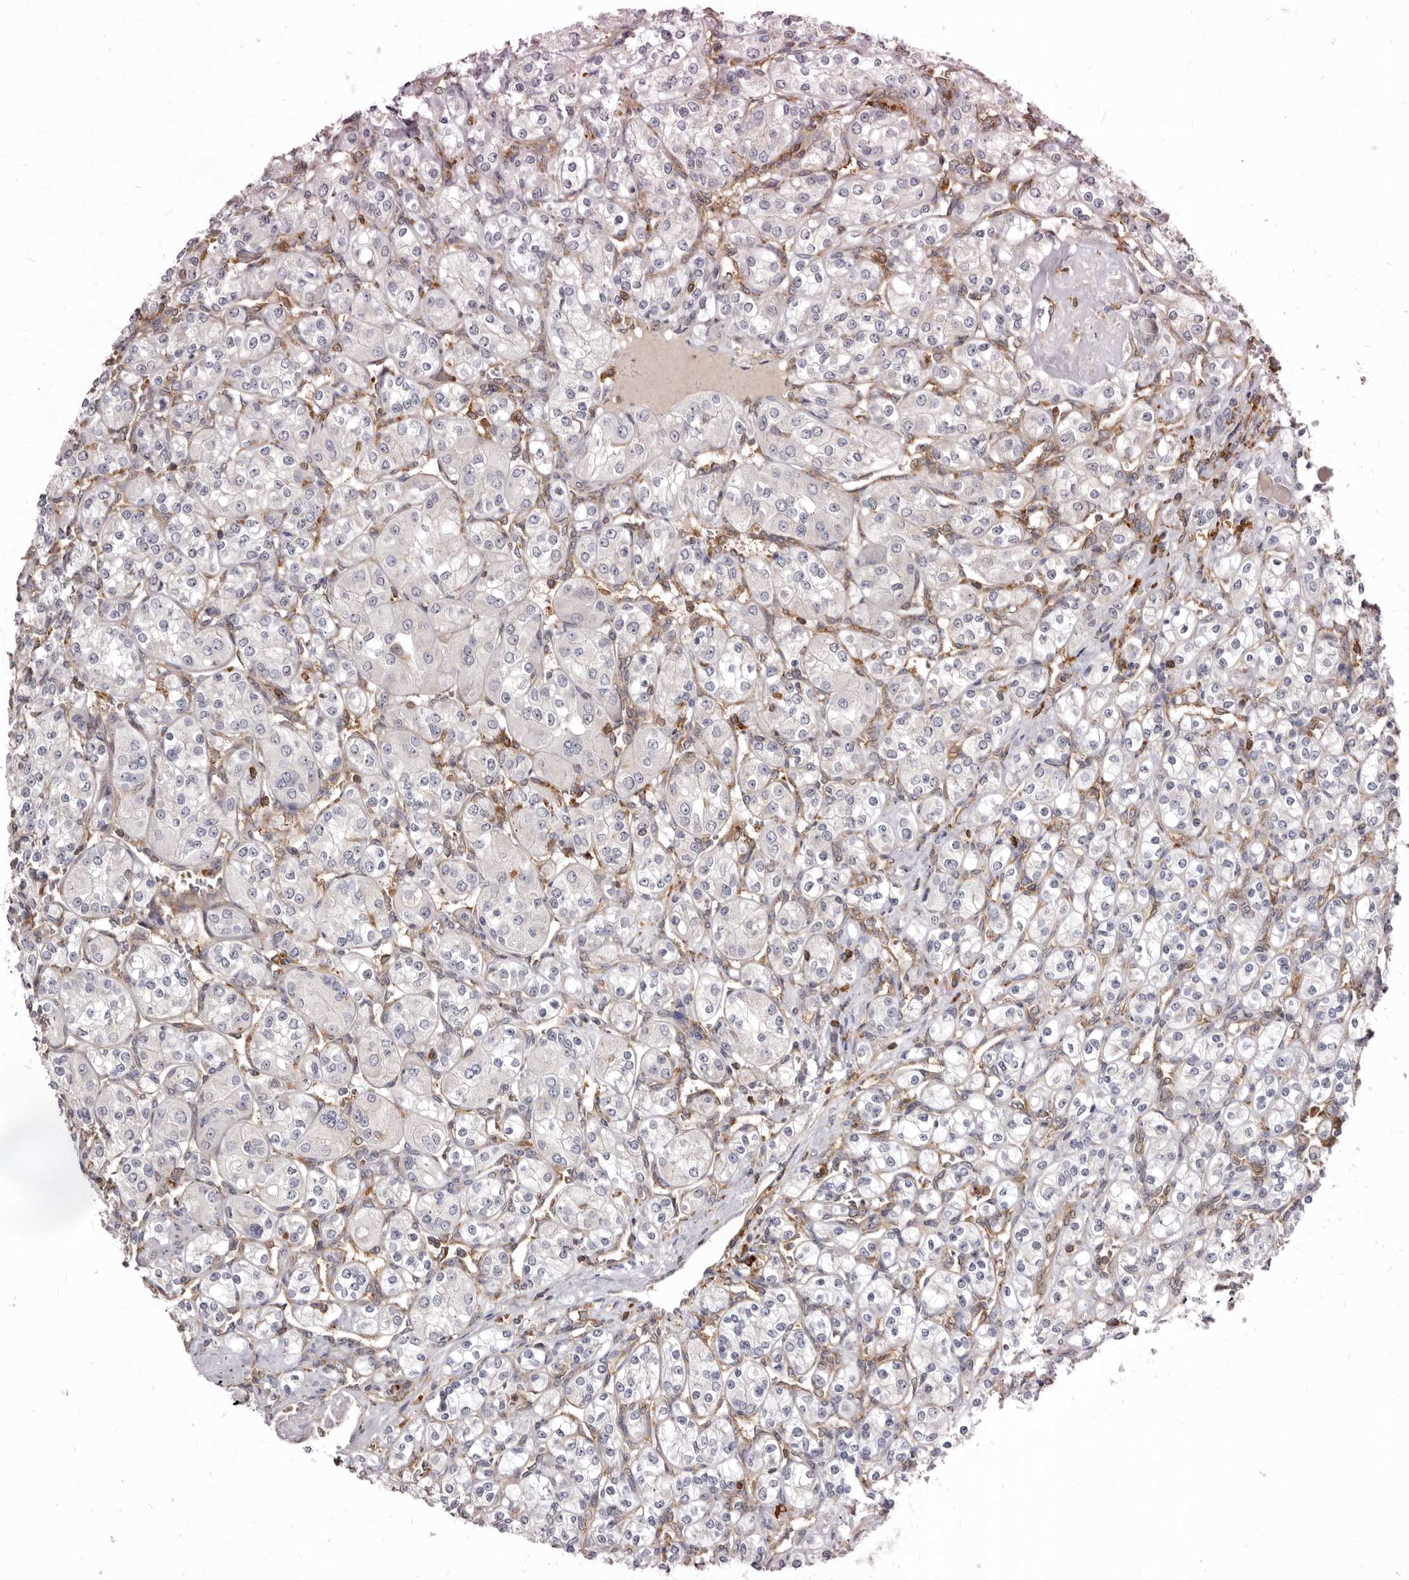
{"staining": {"intensity": "negative", "quantity": "none", "location": "none"}, "tissue": "renal cancer", "cell_type": "Tumor cells", "image_type": "cancer", "snomed": [{"axis": "morphology", "description": "Adenocarcinoma, NOS"}, {"axis": "topography", "description": "Kidney"}], "caption": "Protein analysis of adenocarcinoma (renal) exhibits no significant staining in tumor cells.", "gene": "CBL", "patient": {"sex": "male", "age": 77}}